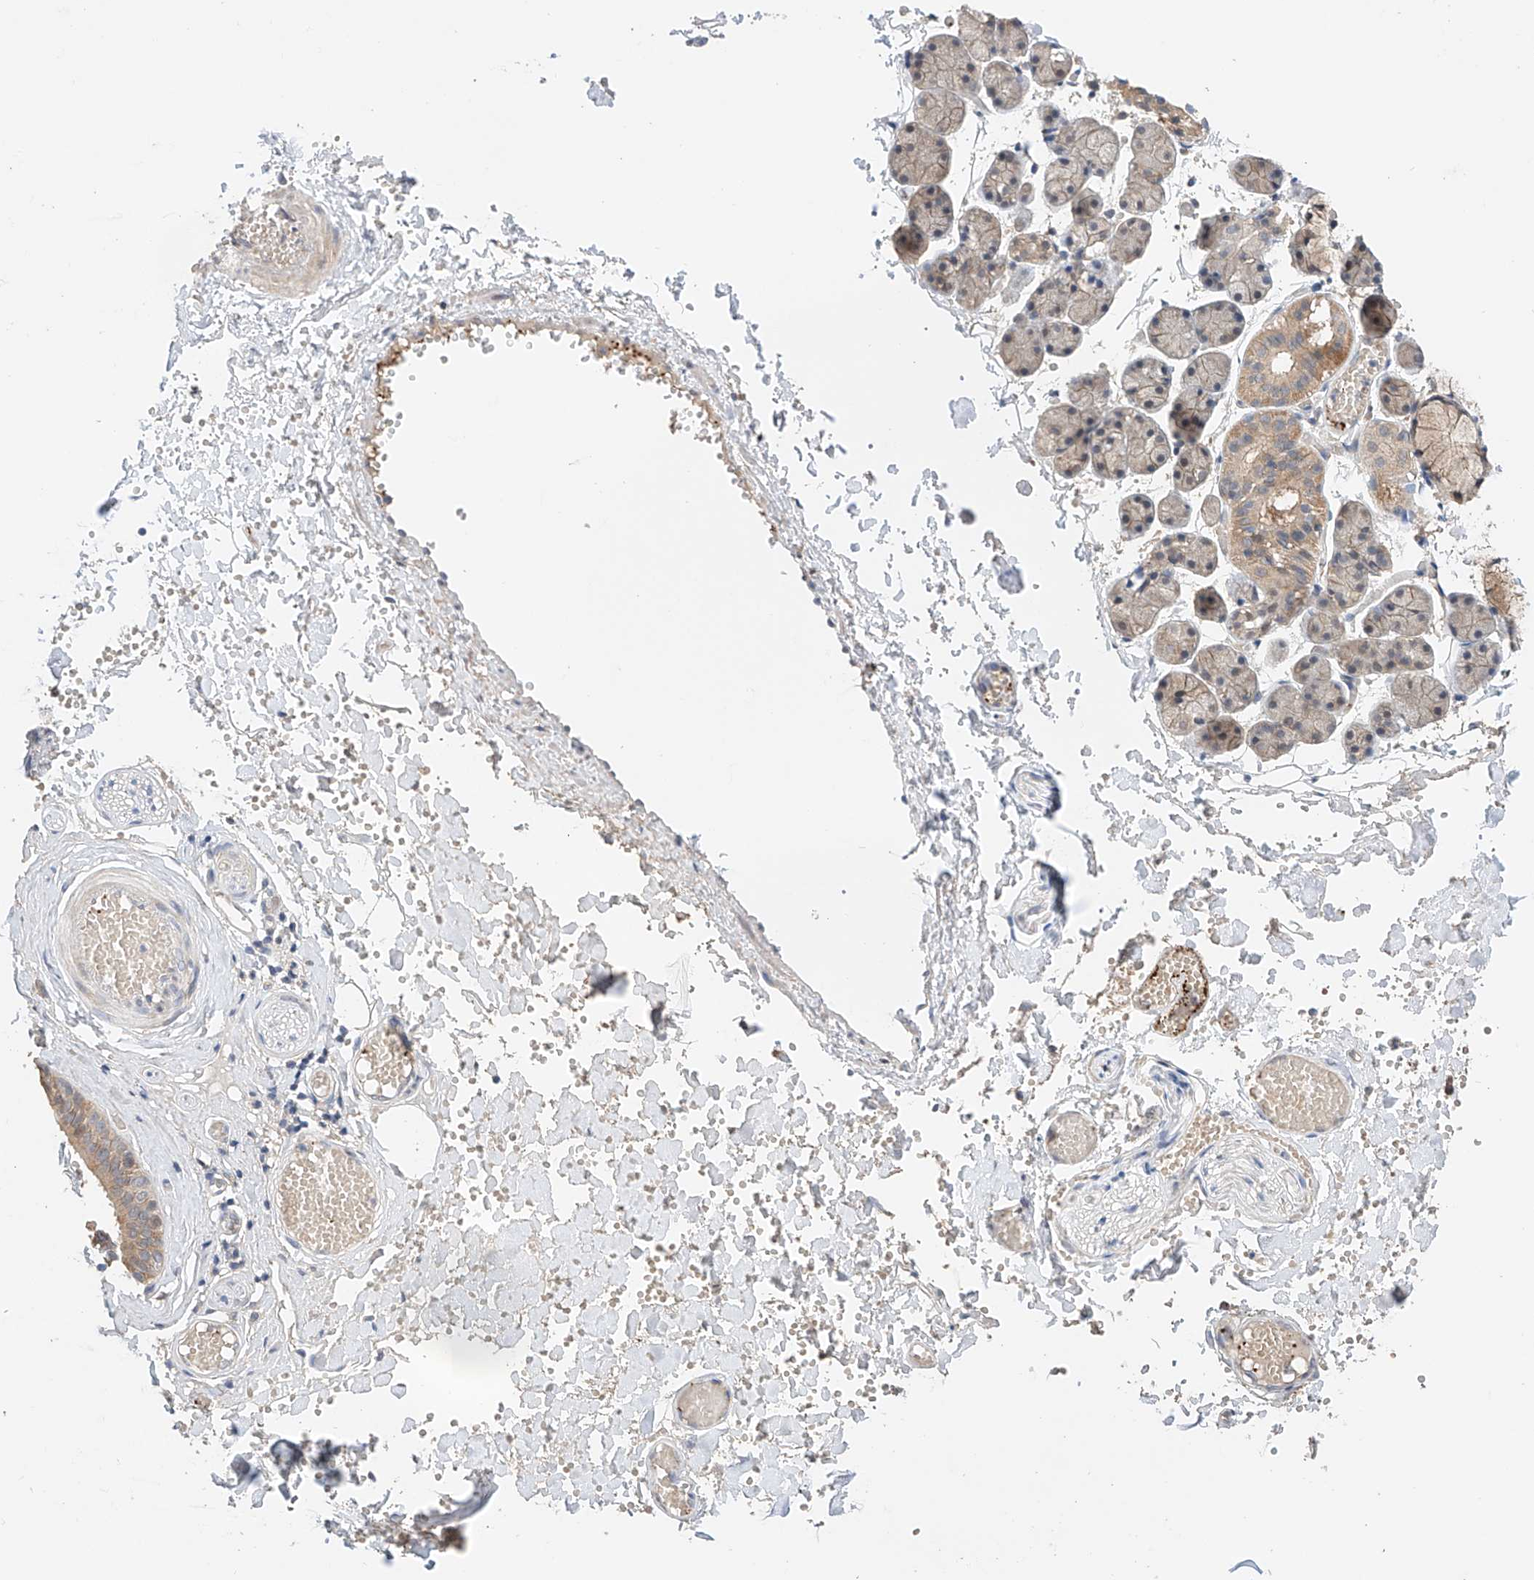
{"staining": {"intensity": "moderate", "quantity": "<25%", "location": "cytoplasmic/membranous"}, "tissue": "salivary gland", "cell_type": "Glandular cells", "image_type": "normal", "snomed": [{"axis": "morphology", "description": "Normal tissue, NOS"}, {"axis": "topography", "description": "Salivary gland"}], "caption": "Immunohistochemistry (IHC) micrograph of unremarkable salivary gland: salivary gland stained using IHC shows low levels of moderate protein expression localized specifically in the cytoplasmic/membranous of glandular cells, appearing as a cytoplasmic/membranous brown color.", "gene": "ZFHX2", "patient": {"sex": "female", "age": 33}}